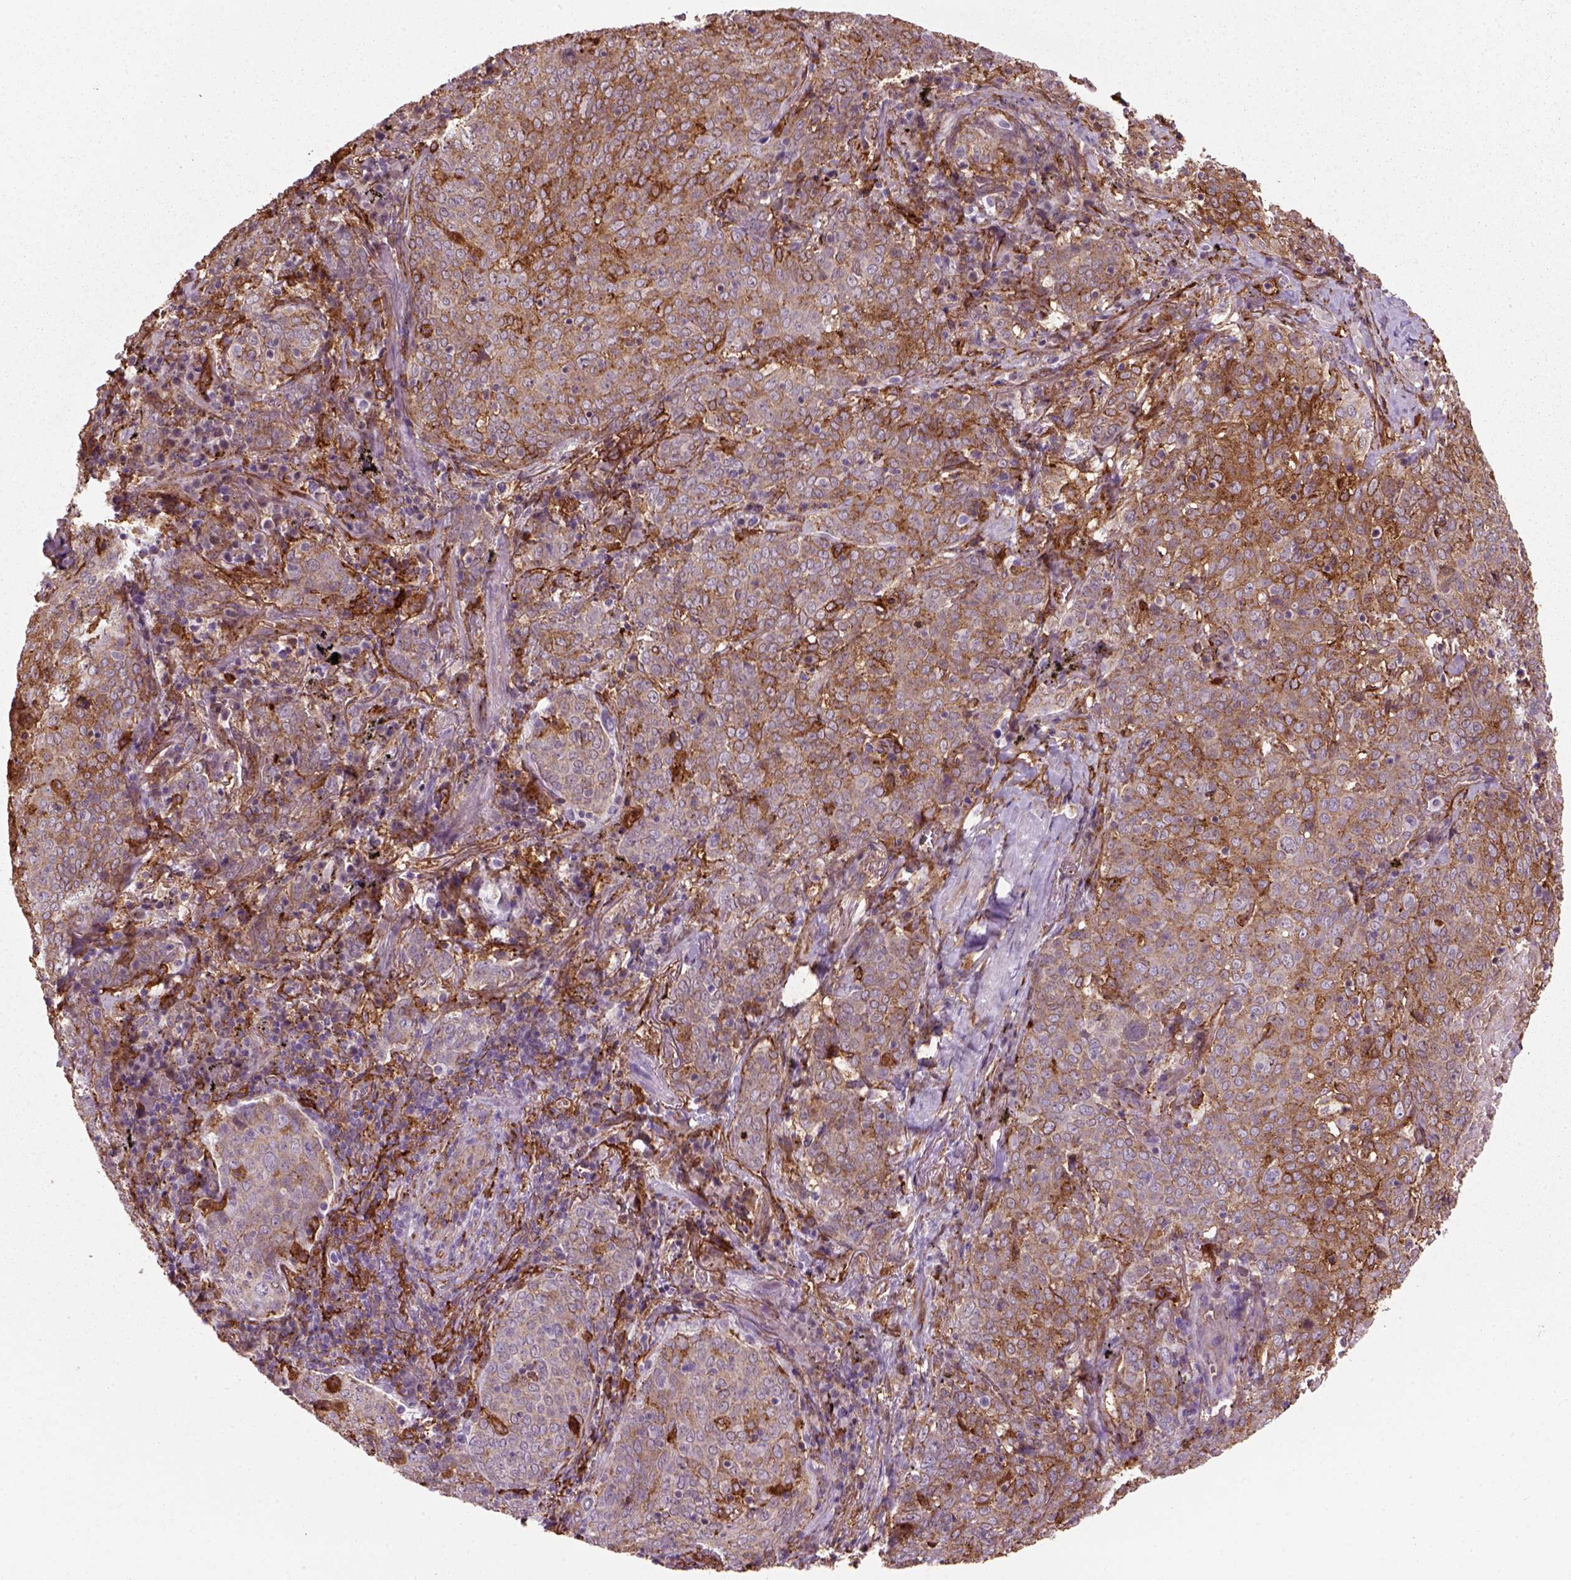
{"staining": {"intensity": "moderate", "quantity": "25%-75%", "location": "cytoplasmic/membranous"}, "tissue": "lung cancer", "cell_type": "Tumor cells", "image_type": "cancer", "snomed": [{"axis": "morphology", "description": "Squamous cell carcinoma, NOS"}, {"axis": "topography", "description": "Lung"}], "caption": "Human lung cancer (squamous cell carcinoma) stained for a protein (brown) reveals moderate cytoplasmic/membranous positive staining in approximately 25%-75% of tumor cells.", "gene": "MARCKS", "patient": {"sex": "male", "age": 82}}